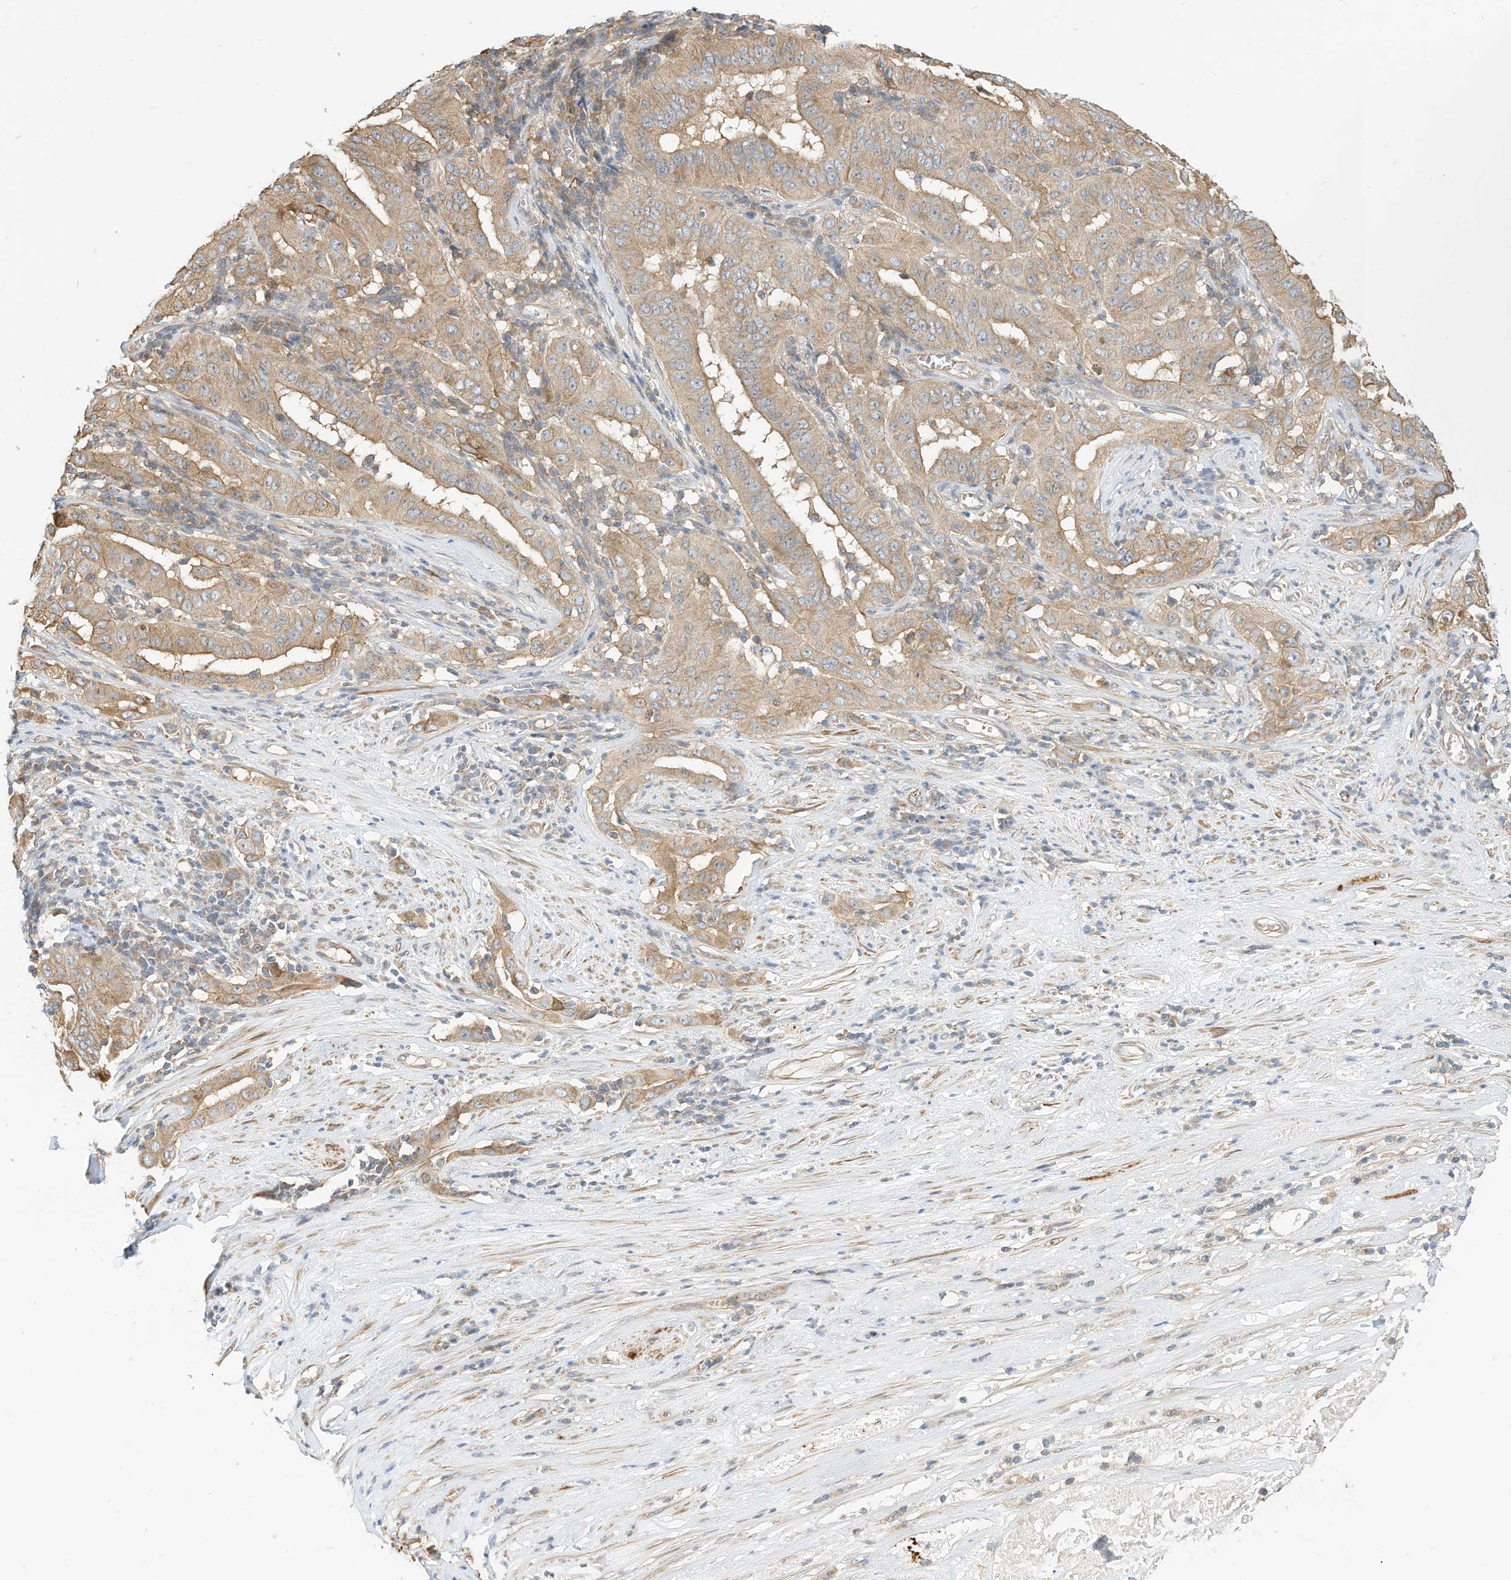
{"staining": {"intensity": "moderate", "quantity": ">75%", "location": "cytoplasmic/membranous"}, "tissue": "pancreatic cancer", "cell_type": "Tumor cells", "image_type": "cancer", "snomed": [{"axis": "morphology", "description": "Adenocarcinoma, NOS"}, {"axis": "topography", "description": "Pancreas"}], "caption": "This is a micrograph of immunohistochemistry (IHC) staining of adenocarcinoma (pancreatic), which shows moderate expression in the cytoplasmic/membranous of tumor cells.", "gene": "OFD1", "patient": {"sex": "male", "age": 63}}